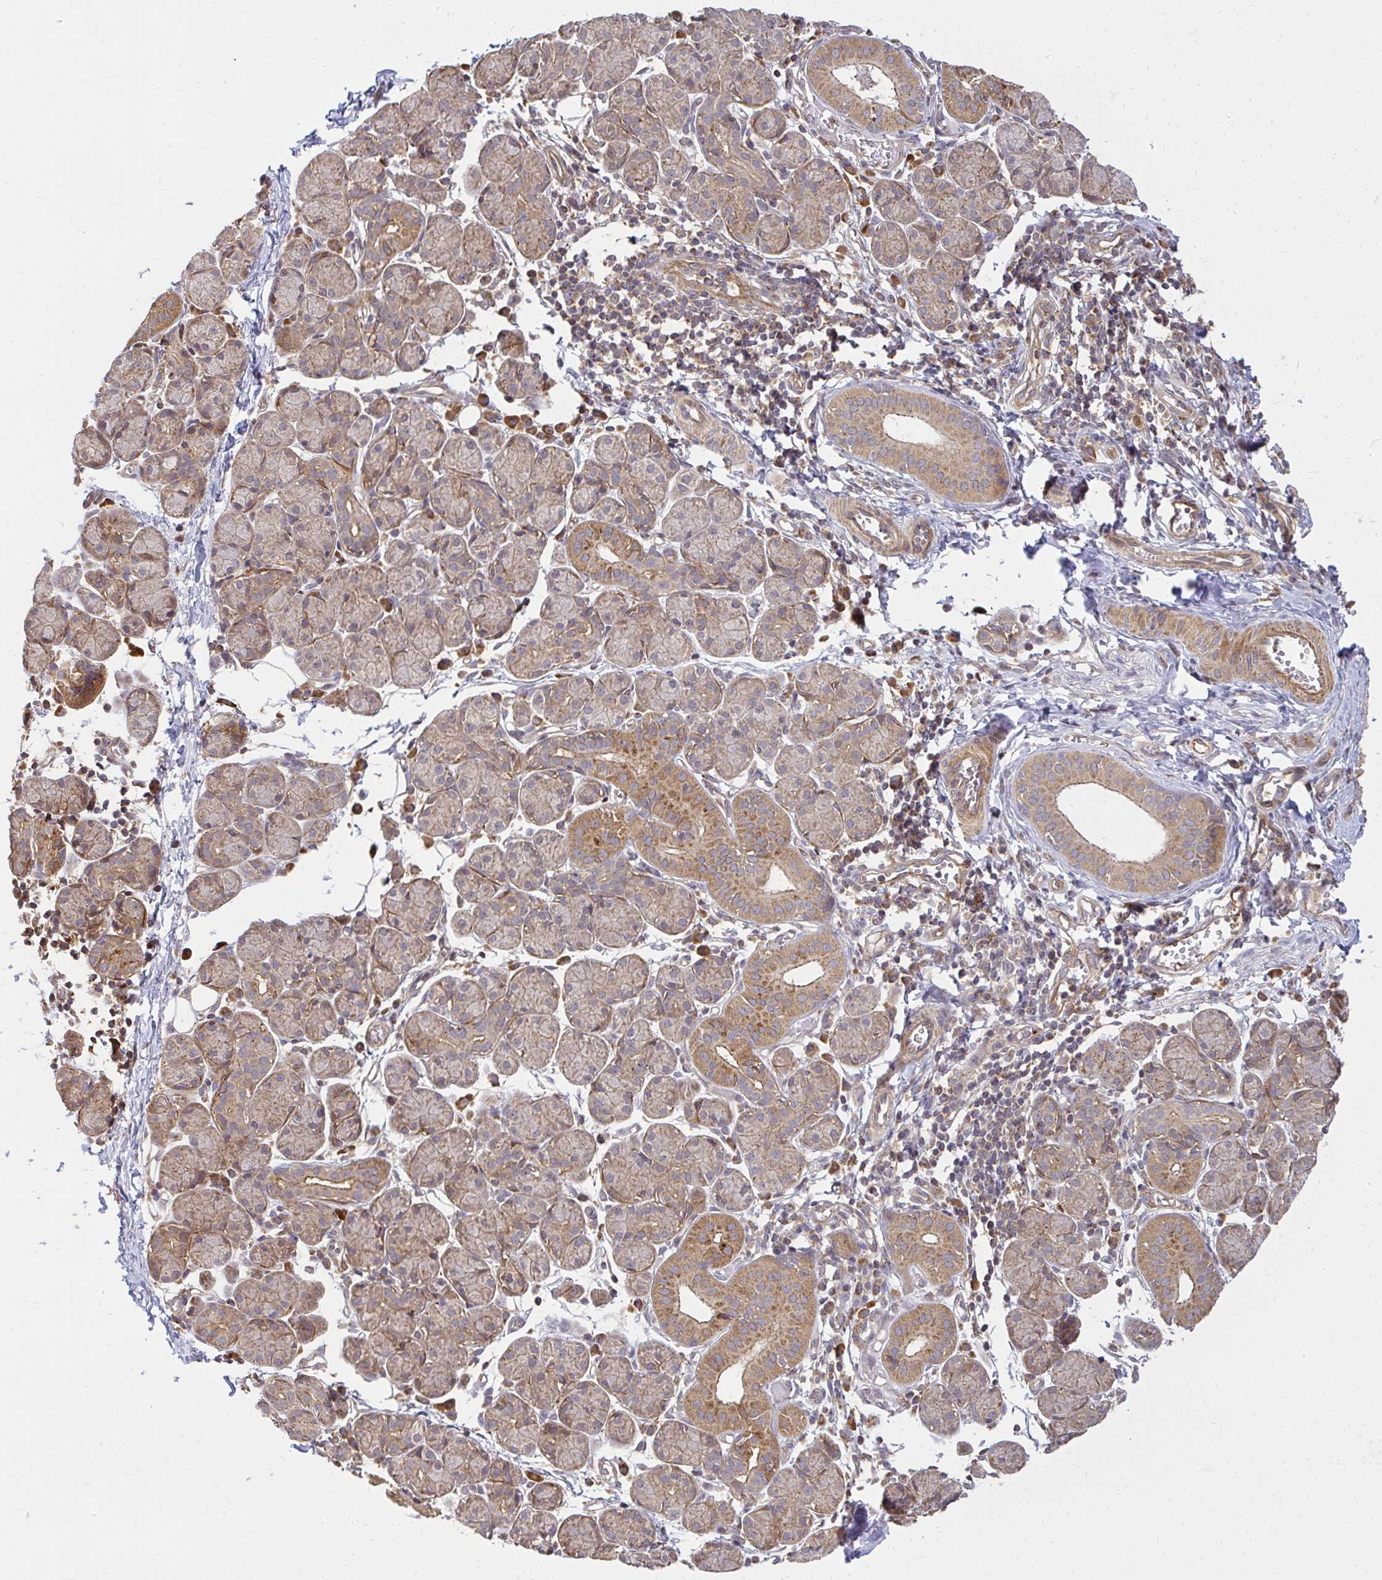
{"staining": {"intensity": "moderate", "quantity": "25%-75%", "location": "cytoplasmic/membranous"}, "tissue": "salivary gland", "cell_type": "Glandular cells", "image_type": "normal", "snomed": [{"axis": "morphology", "description": "Normal tissue, NOS"}, {"axis": "morphology", "description": "Inflammation, NOS"}, {"axis": "topography", "description": "Lymph node"}, {"axis": "topography", "description": "Salivary gland"}], "caption": "This micrograph displays IHC staining of benign human salivary gland, with medium moderate cytoplasmic/membranous staining in approximately 25%-75% of glandular cells.", "gene": "GNS", "patient": {"sex": "male", "age": 3}}